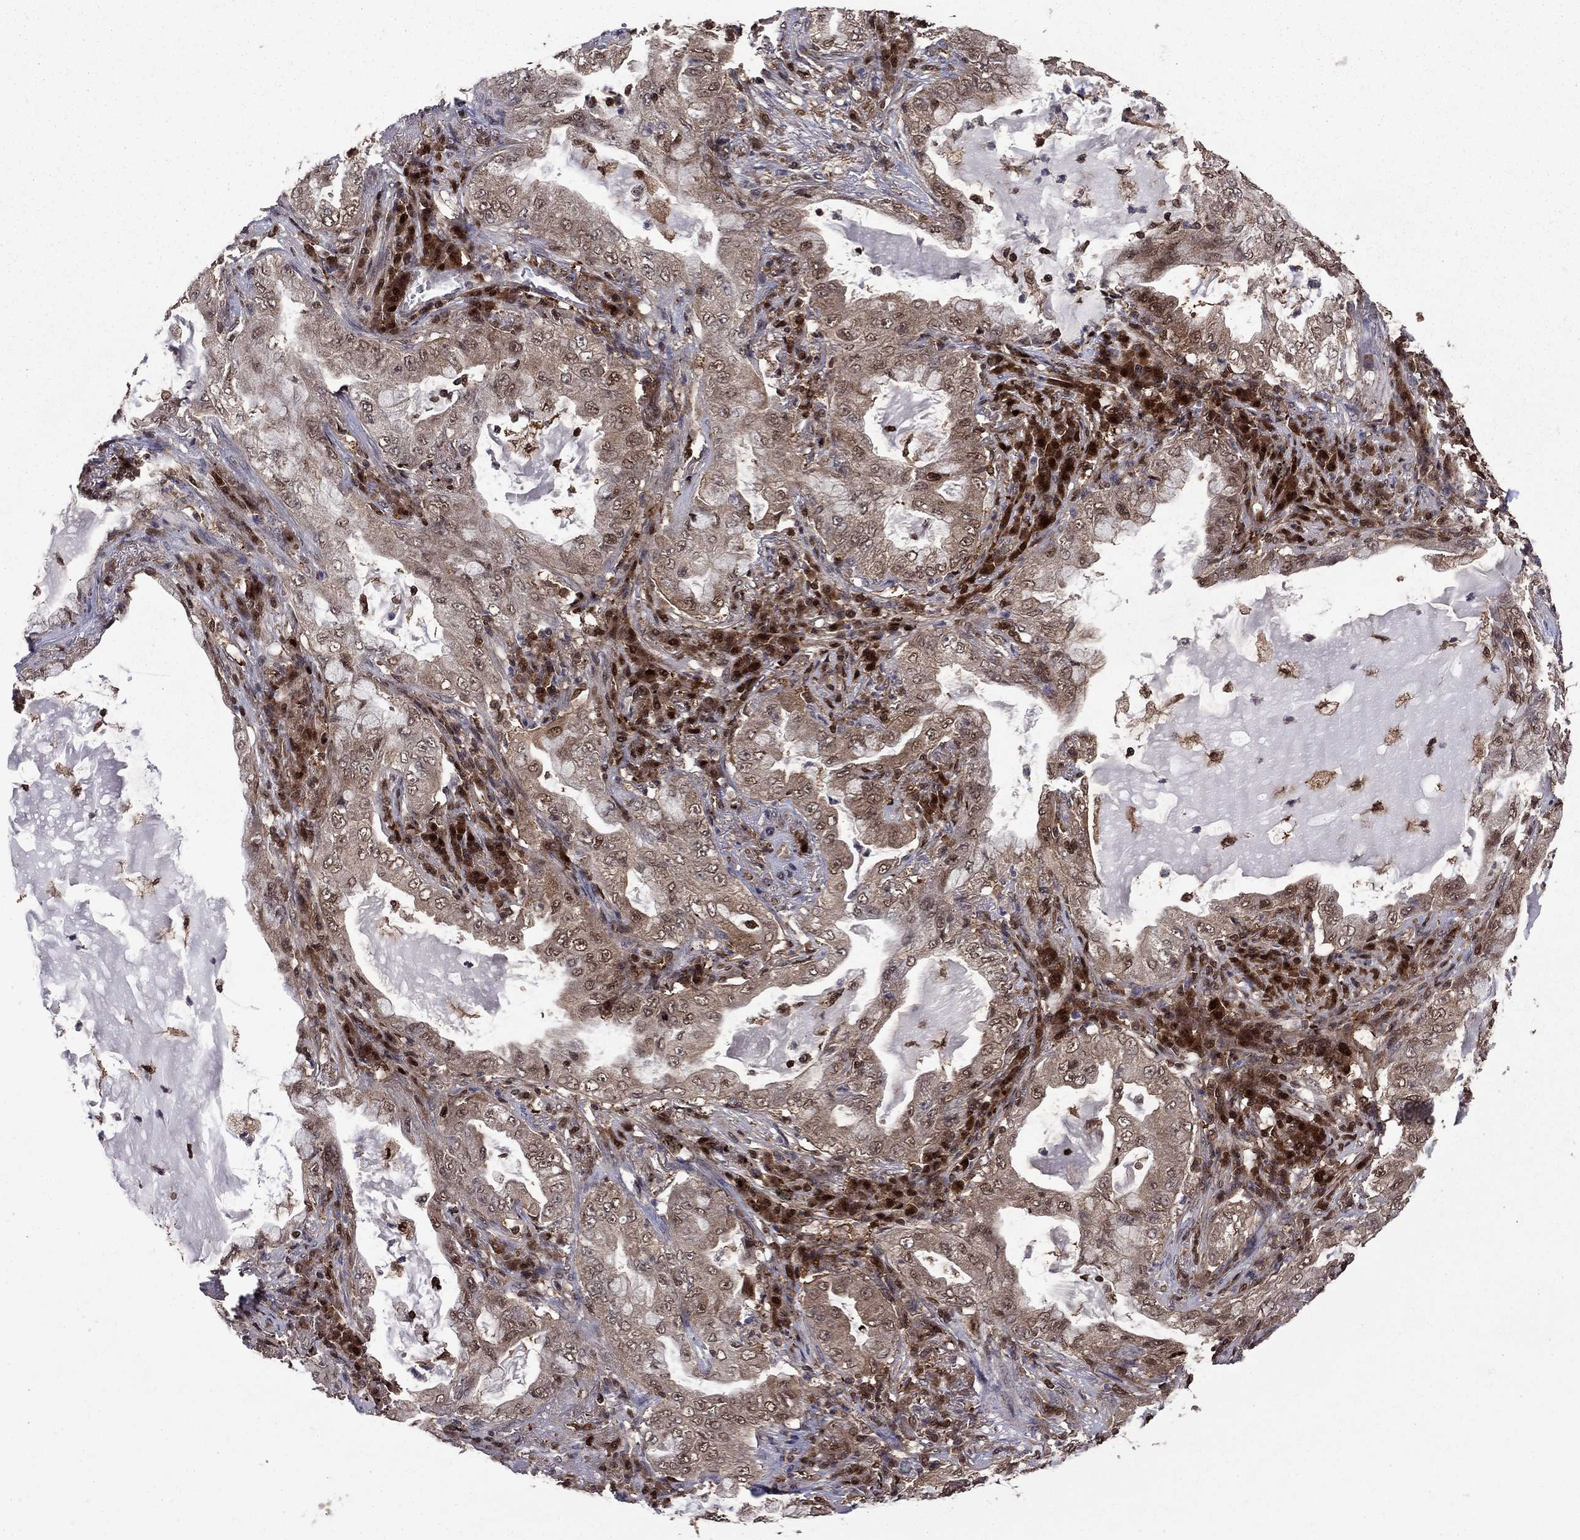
{"staining": {"intensity": "weak", "quantity": "25%-75%", "location": "cytoplasmic/membranous,nuclear"}, "tissue": "lung cancer", "cell_type": "Tumor cells", "image_type": "cancer", "snomed": [{"axis": "morphology", "description": "Adenocarcinoma, NOS"}, {"axis": "topography", "description": "Lung"}], "caption": "There is low levels of weak cytoplasmic/membranous and nuclear staining in tumor cells of lung adenocarcinoma, as demonstrated by immunohistochemical staining (brown color).", "gene": "APPBP2", "patient": {"sex": "female", "age": 73}}